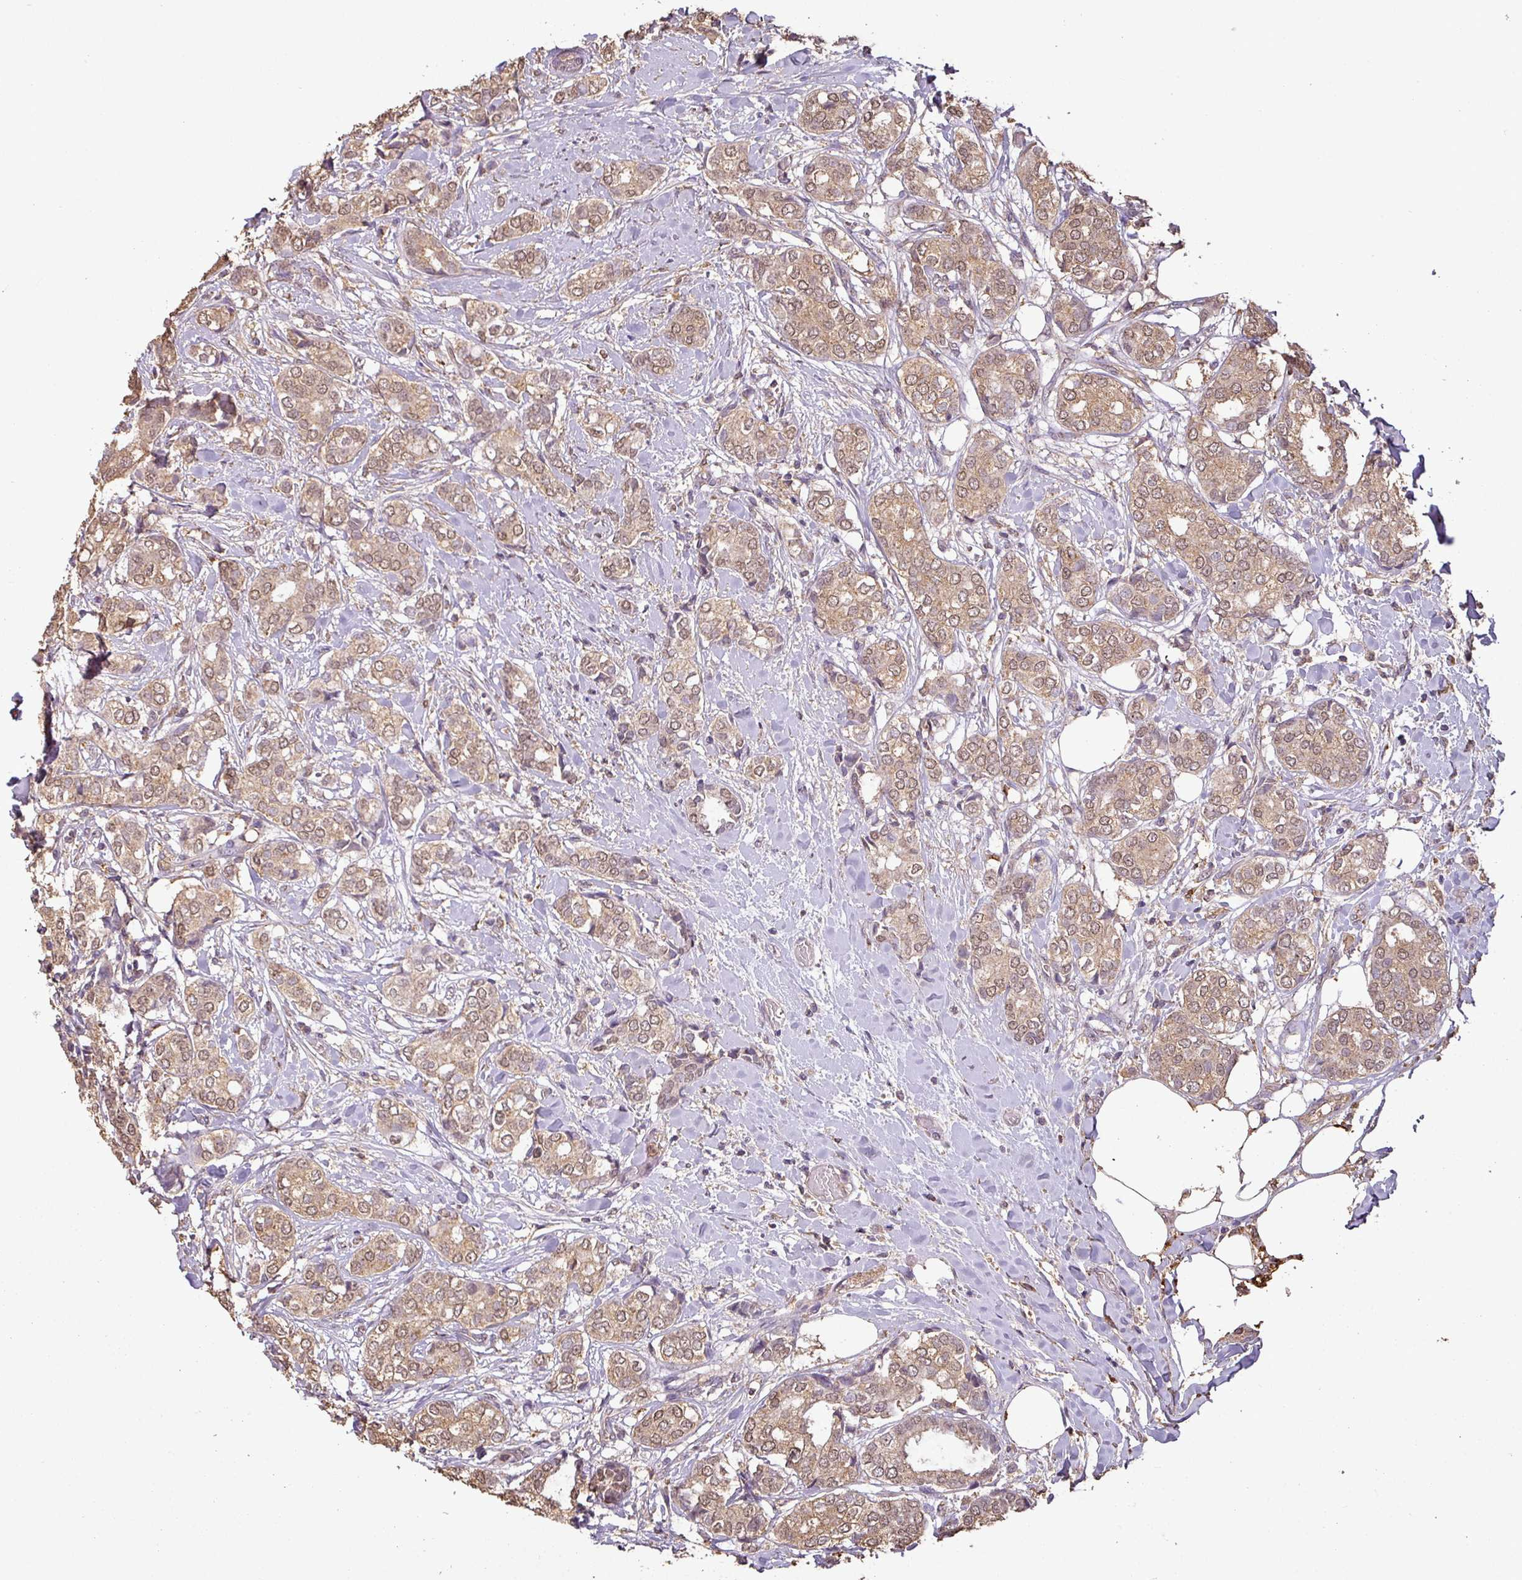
{"staining": {"intensity": "moderate", "quantity": ">75%", "location": "cytoplasmic/membranous"}, "tissue": "breast cancer", "cell_type": "Tumor cells", "image_type": "cancer", "snomed": [{"axis": "morphology", "description": "Duct carcinoma"}, {"axis": "topography", "description": "Breast"}], "caption": "Approximately >75% of tumor cells in breast invasive ductal carcinoma display moderate cytoplasmic/membranous protein positivity as visualized by brown immunohistochemical staining.", "gene": "ATAT1", "patient": {"sex": "female", "age": 73}}